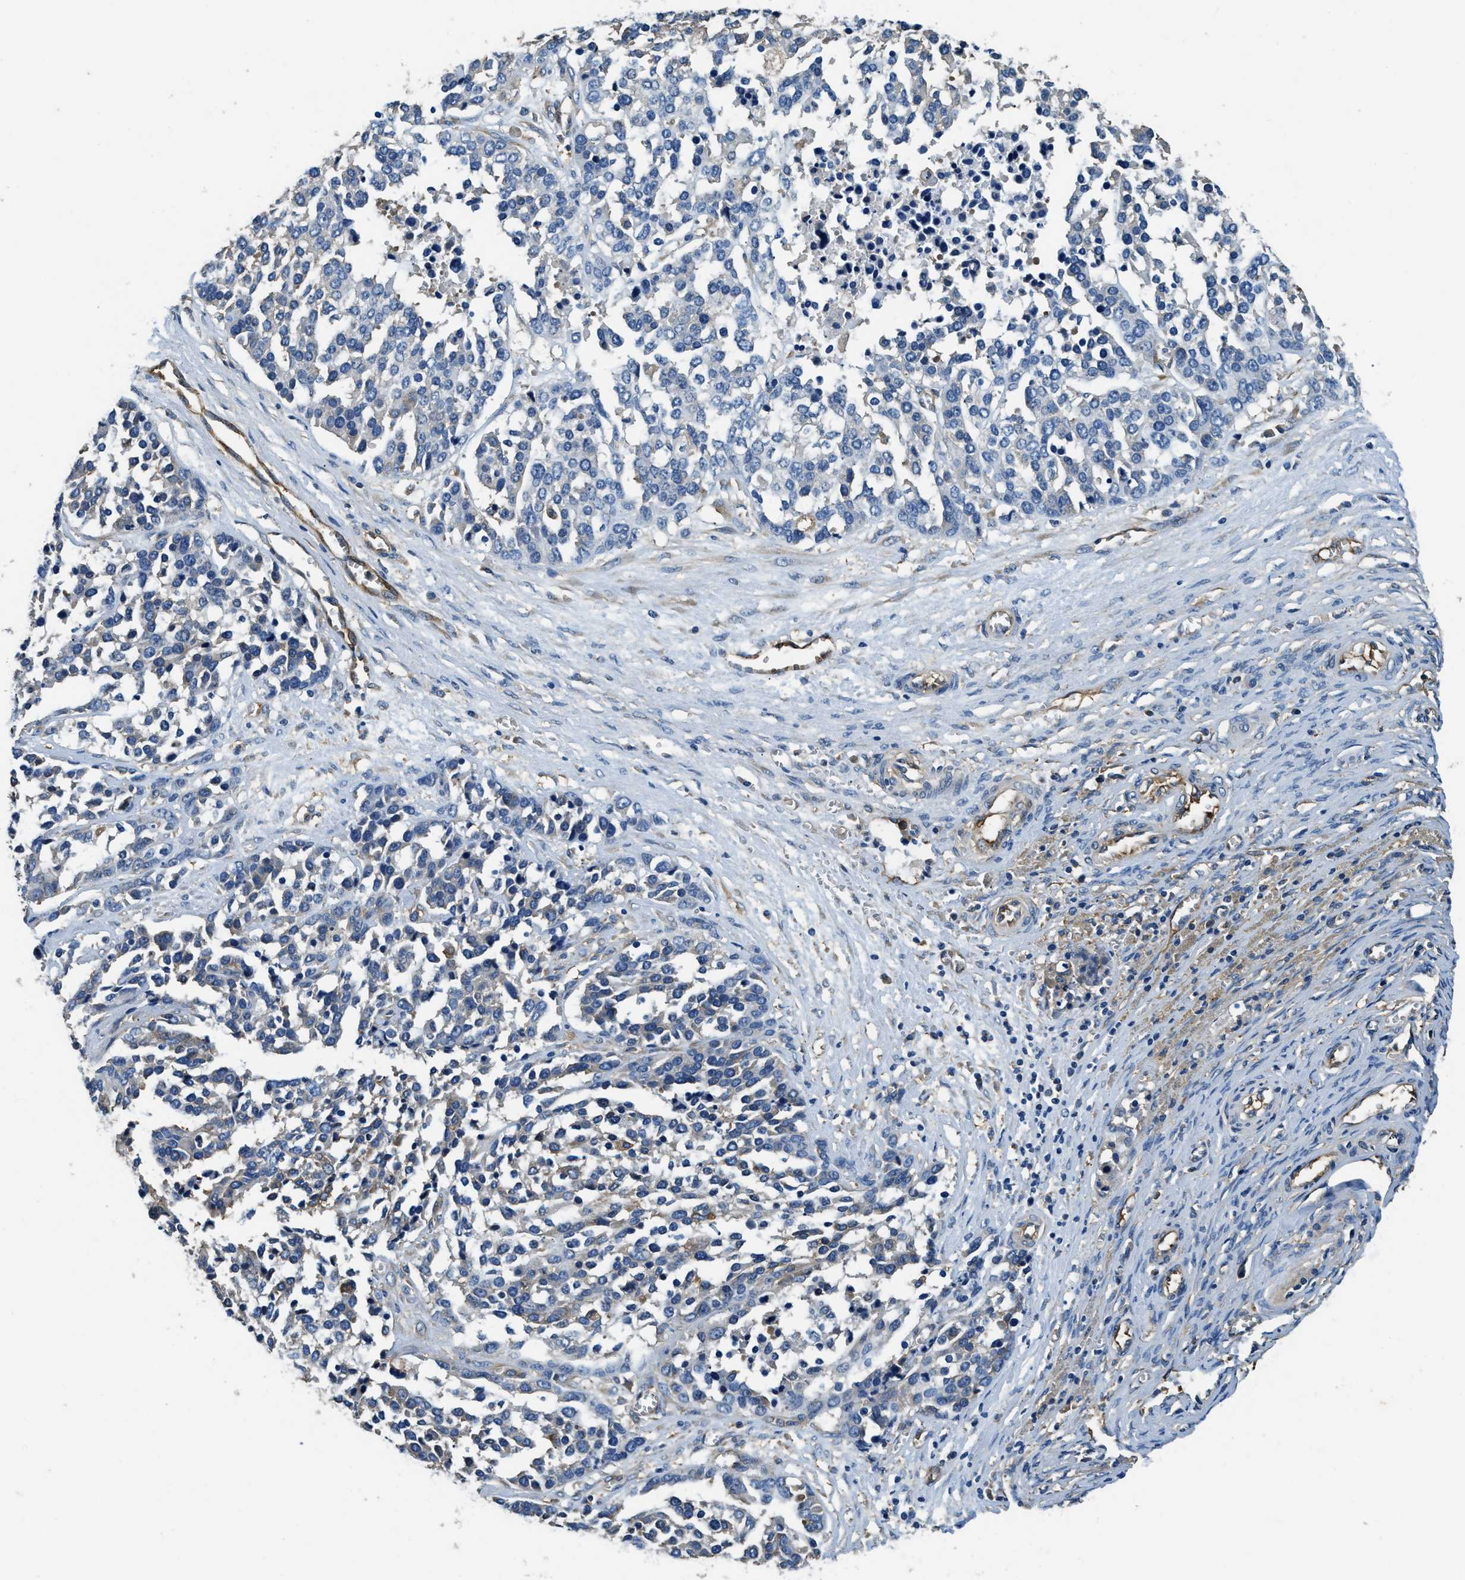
{"staining": {"intensity": "weak", "quantity": "<25%", "location": "cytoplasmic/membranous"}, "tissue": "ovarian cancer", "cell_type": "Tumor cells", "image_type": "cancer", "snomed": [{"axis": "morphology", "description": "Cystadenocarcinoma, serous, NOS"}, {"axis": "topography", "description": "Ovary"}], "caption": "Ovarian cancer (serous cystadenocarcinoma) was stained to show a protein in brown. There is no significant expression in tumor cells.", "gene": "EEA1", "patient": {"sex": "female", "age": 44}}